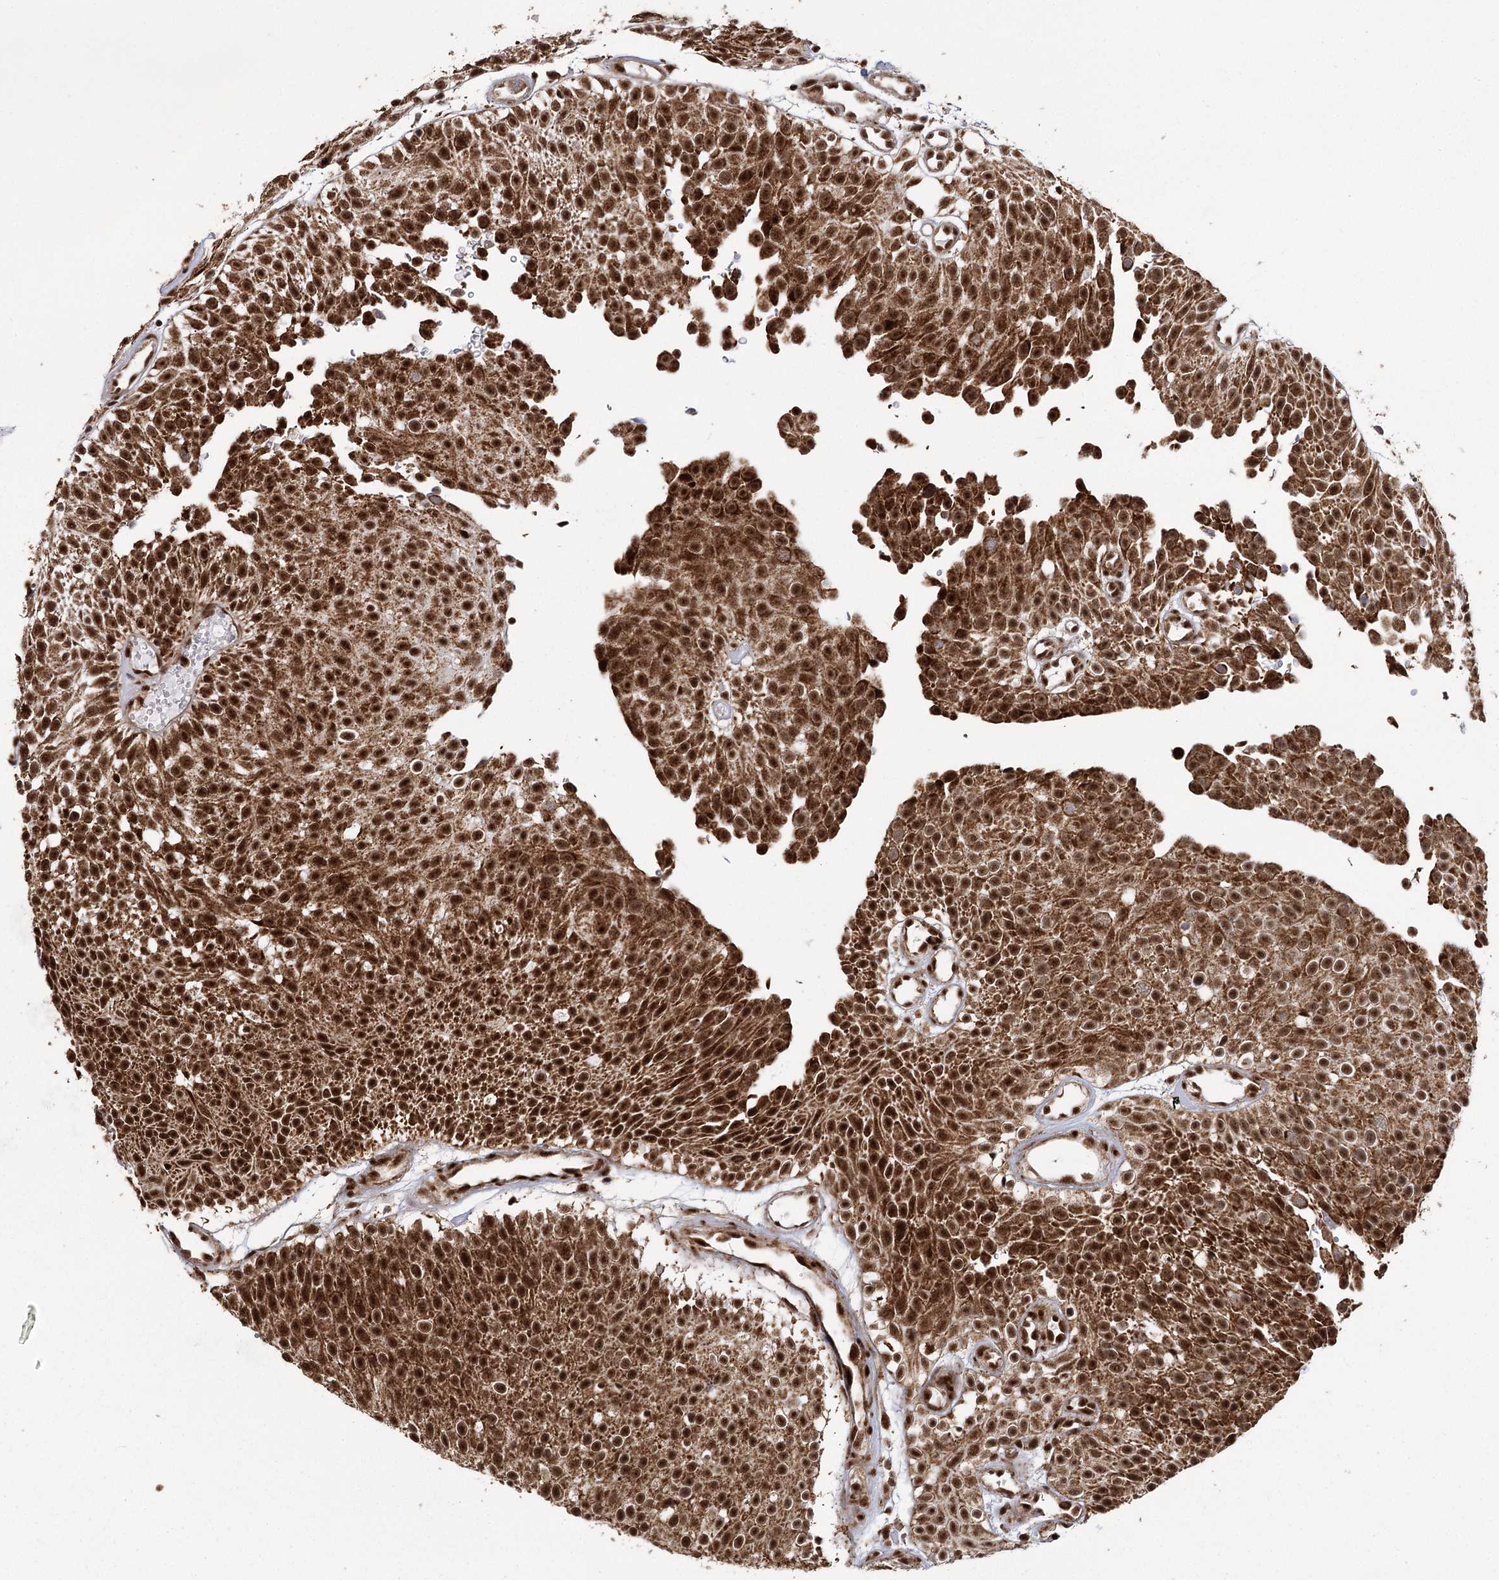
{"staining": {"intensity": "strong", "quantity": ">75%", "location": "cytoplasmic/membranous,nuclear"}, "tissue": "urothelial cancer", "cell_type": "Tumor cells", "image_type": "cancer", "snomed": [{"axis": "morphology", "description": "Urothelial carcinoma, Low grade"}, {"axis": "topography", "description": "Urinary bladder"}], "caption": "Urothelial cancer tissue demonstrates strong cytoplasmic/membranous and nuclear expression in approximately >75% of tumor cells The staining was performed using DAB (3,3'-diaminobenzidine) to visualize the protein expression in brown, while the nuclei were stained in blue with hematoxylin (Magnification: 20x).", "gene": "ZCCHC24", "patient": {"sex": "male", "age": 78}}